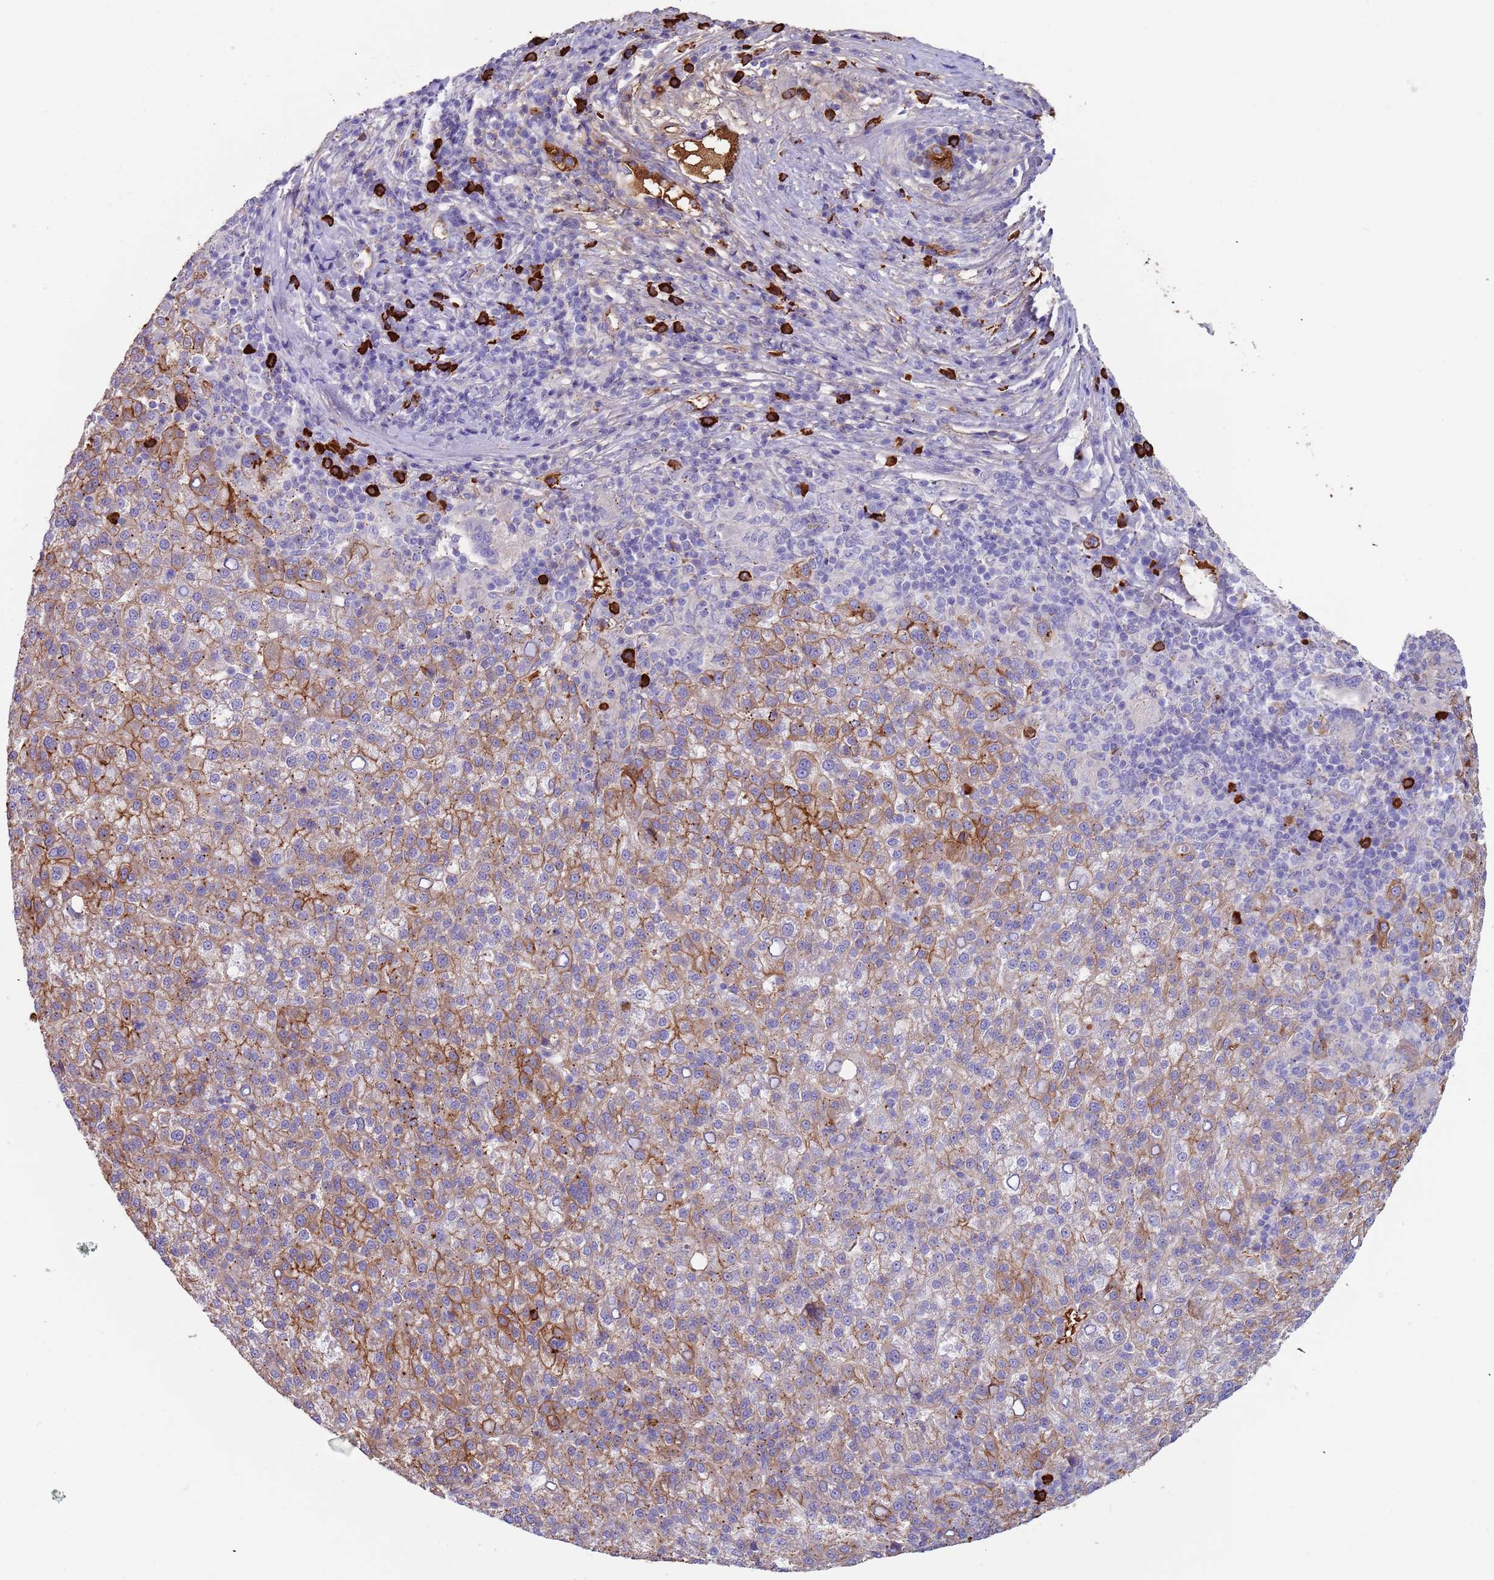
{"staining": {"intensity": "moderate", "quantity": "25%-75%", "location": "cytoplasmic/membranous"}, "tissue": "liver cancer", "cell_type": "Tumor cells", "image_type": "cancer", "snomed": [{"axis": "morphology", "description": "Carcinoma, Hepatocellular, NOS"}, {"axis": "topography", "description": "Liver"}], "caption": "Immunohistochemical staining of human hepatocellular carcinoma (liver) reveals medium levels of moderate cytoplasmic/membranous protein expression in approximately 25%-75% of tumor cells. Nuclei are stained in blue.", "gene": "CYSLTR2", "patient": {"sex": "female", "age": 58}}